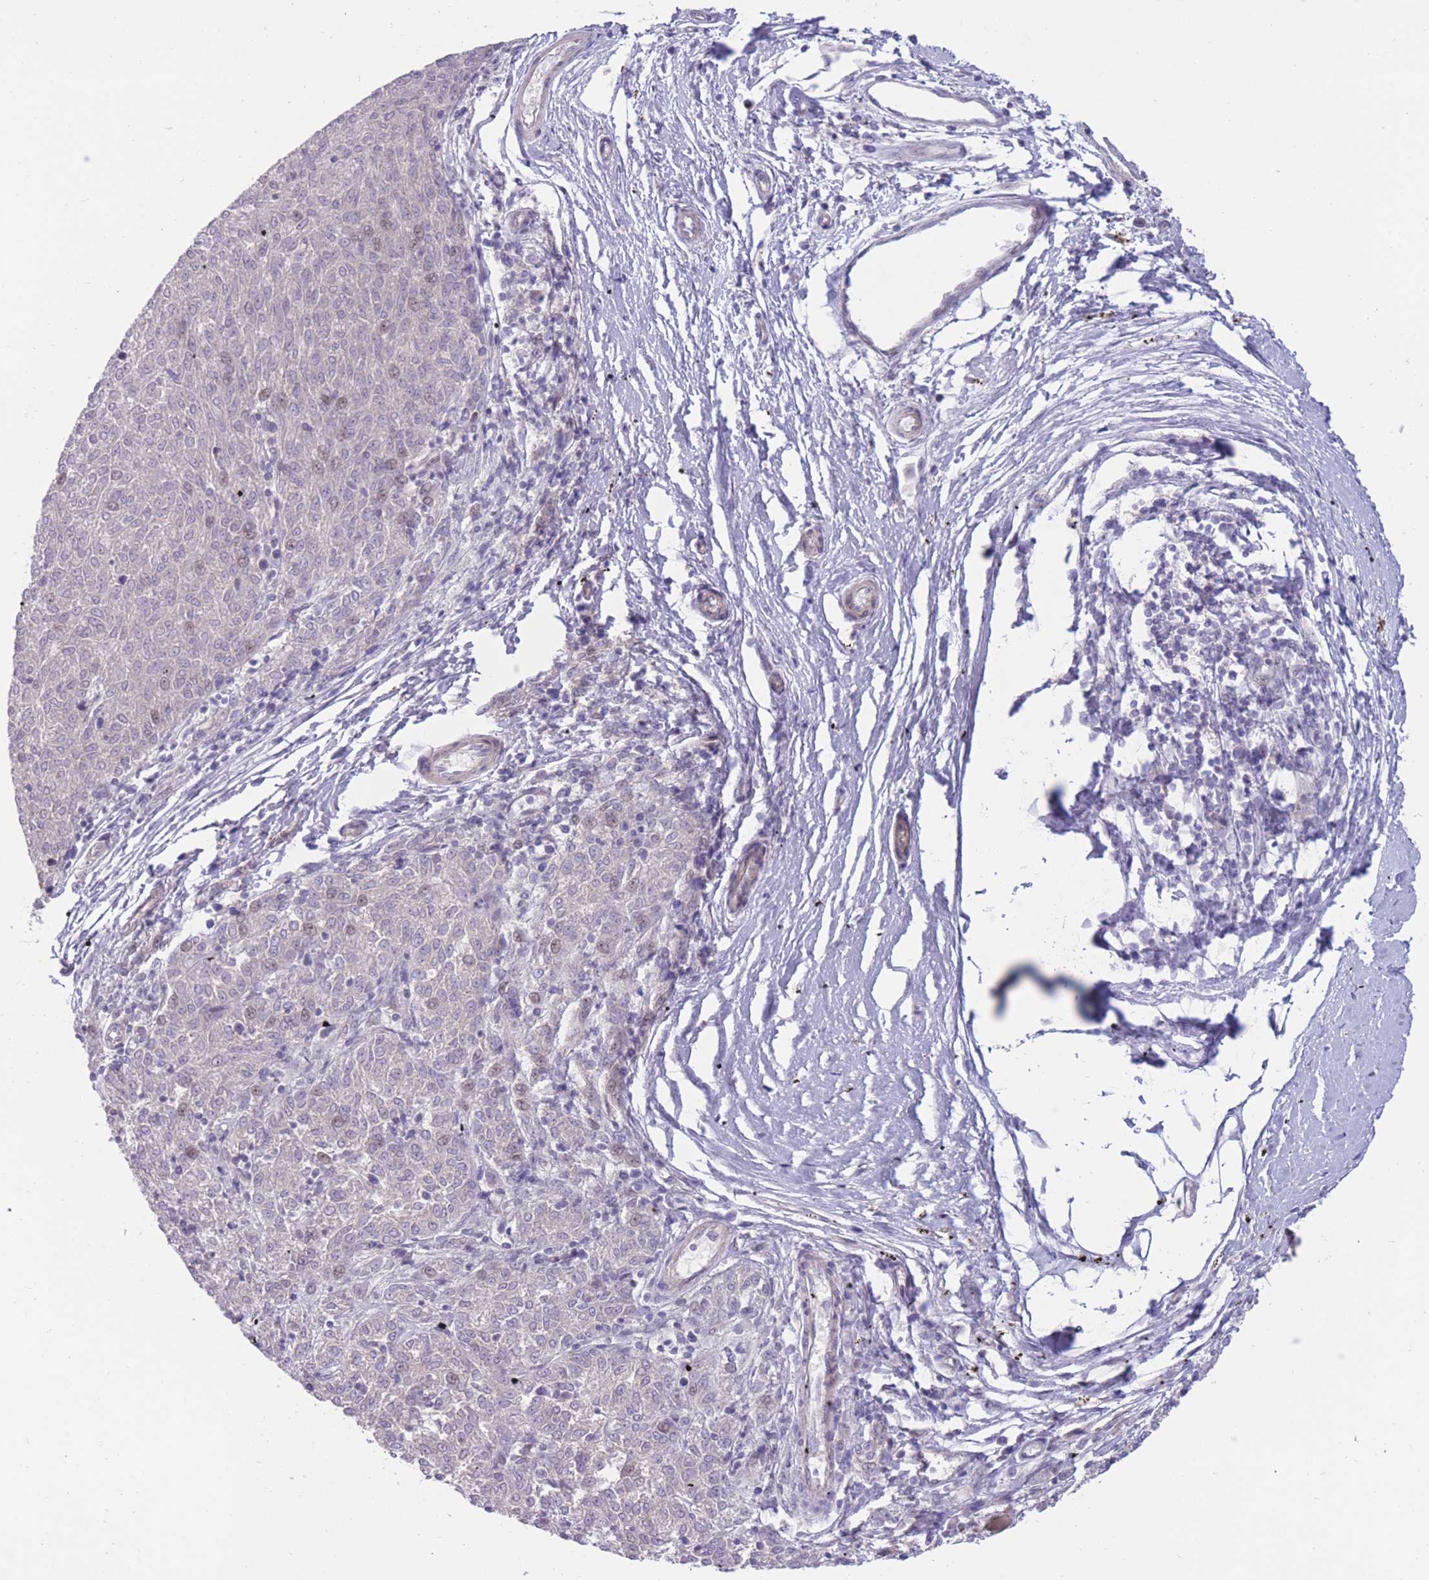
{"staining": {"intensity": "negative", "quantity": "none", "location": "none"}, "tissue": "melanoma", "cell_type": "Tumor cells", "image_type": "cancer", "snomed": [{"axis": "morphology", "description": "Malignant melanoma, NOS"}, {"axis": "topography", "description": "Skin"}], "caption": "This is an IHC histopathology image of melanoma. There is no expression in tumor cells.", "gene": "RIC8A", "patient": {"sex": "female", "age": 72}}